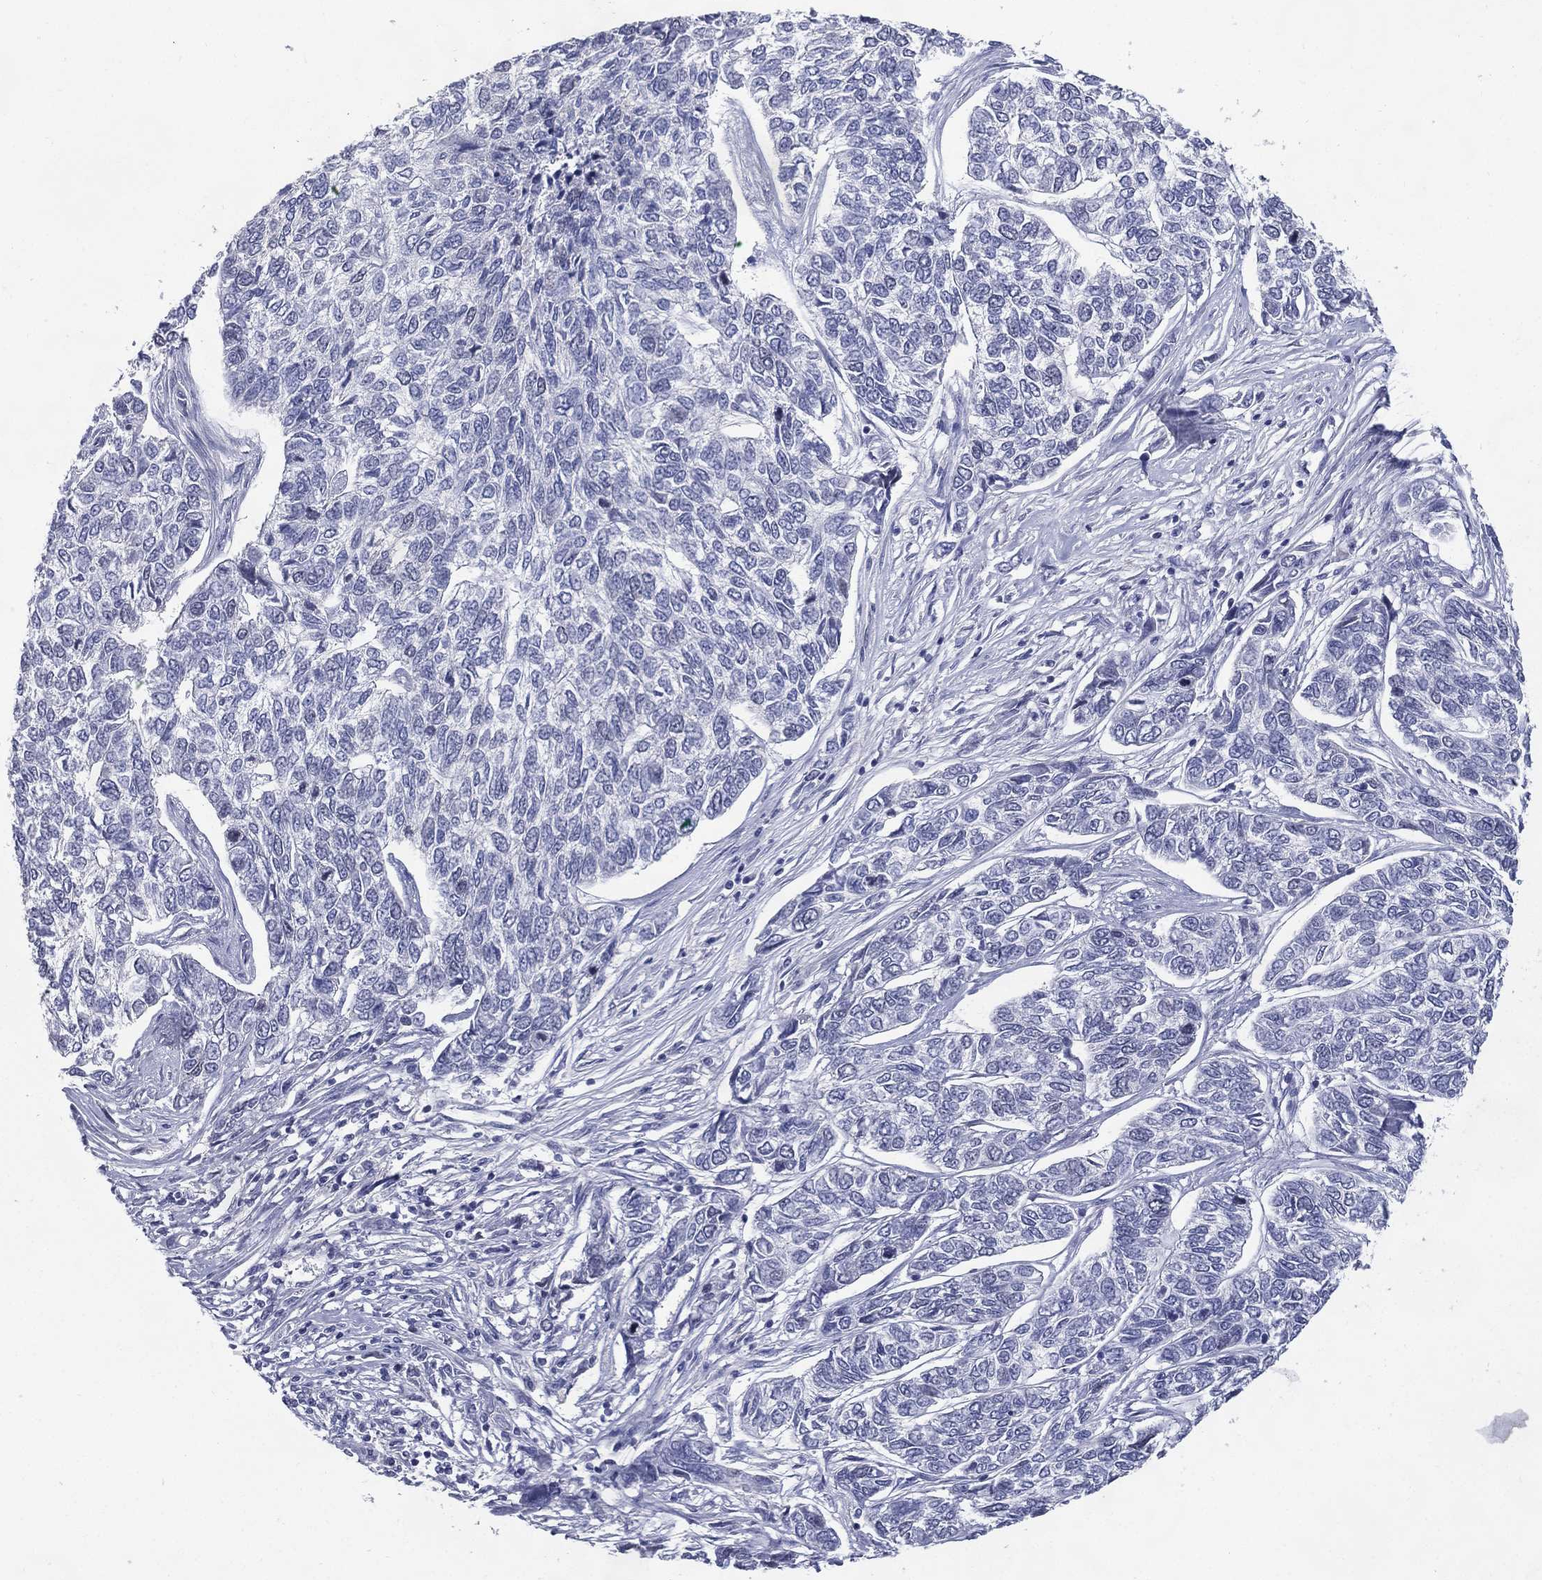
{"staining": {"intensity": "negative", "quantity": "none", "location": "none"}, "tissue": "skin cancer", "cell_type": "Tumor cells", "image_type": "cancer", "snomed": [{"axis": "morphology", "description": "Basal cell carcinoma"}, {"axis": "topography", "description": "Skin"}], "caption": "A high-resolution photomicrograph shows IHC staining of basal cell carcinoma (skin), which shows no significant staining in tumor cells.", "gene": "KIF2C", "patient": {"sex": "female", "age": 65}}